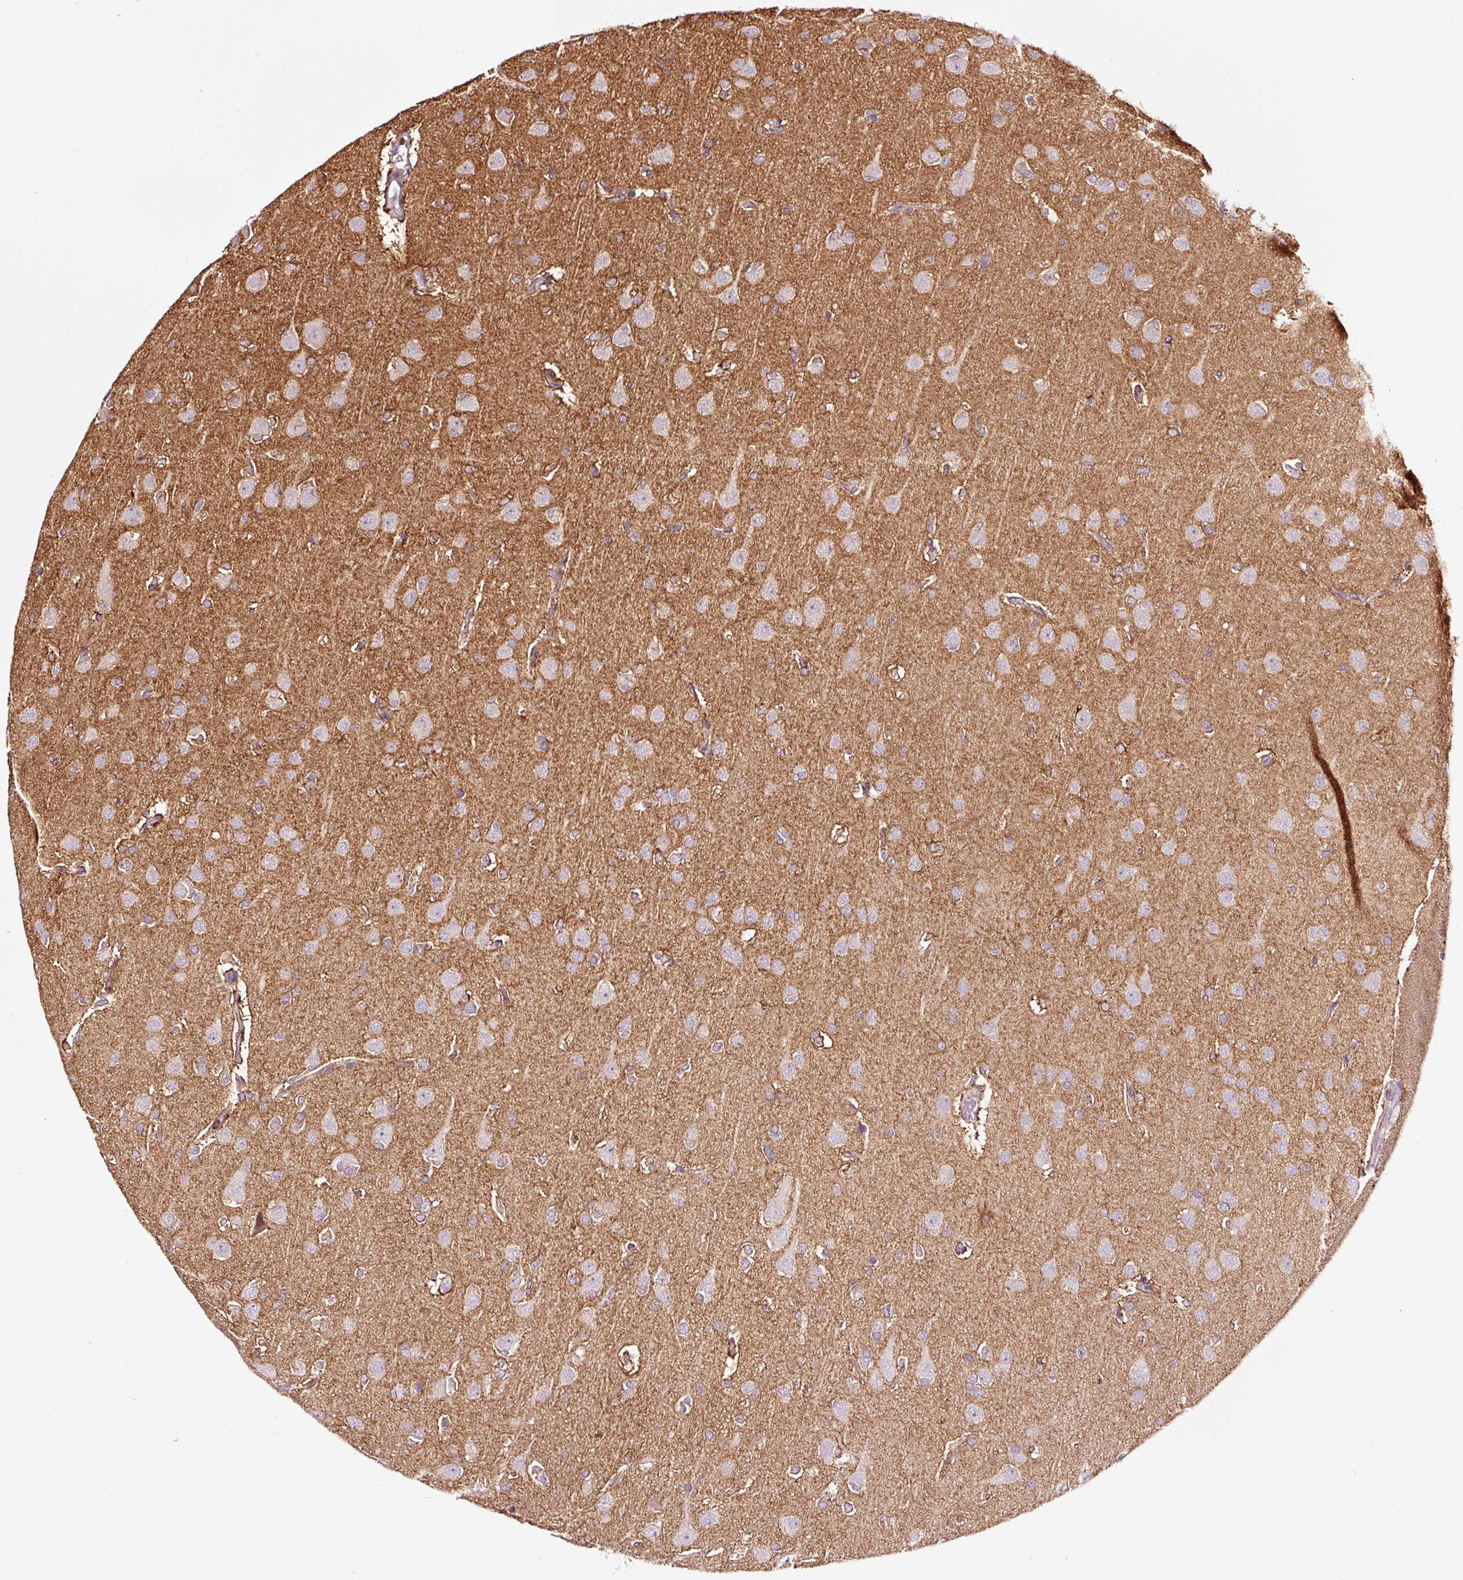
{"staining": {"intensity": "moderate", "quantity": "<25%", "location": "cytoplasmic/membranous"}, "tissue": "glioma", "cell_type": "Tumor cells", "image_type": "cancer", "snomed": [{"axis": "morphology", "description": "Glioma, malignant, Low grade"}, {"axis": "topography", "description": "Brain"}], "caption": "Protein expression analysis of human glioma reveals moderate cytoplasmic/membranous positivity in about <25% of tumor cells.", "gene": "ADD3", "patient": {"sex": "female", "age": 33}}